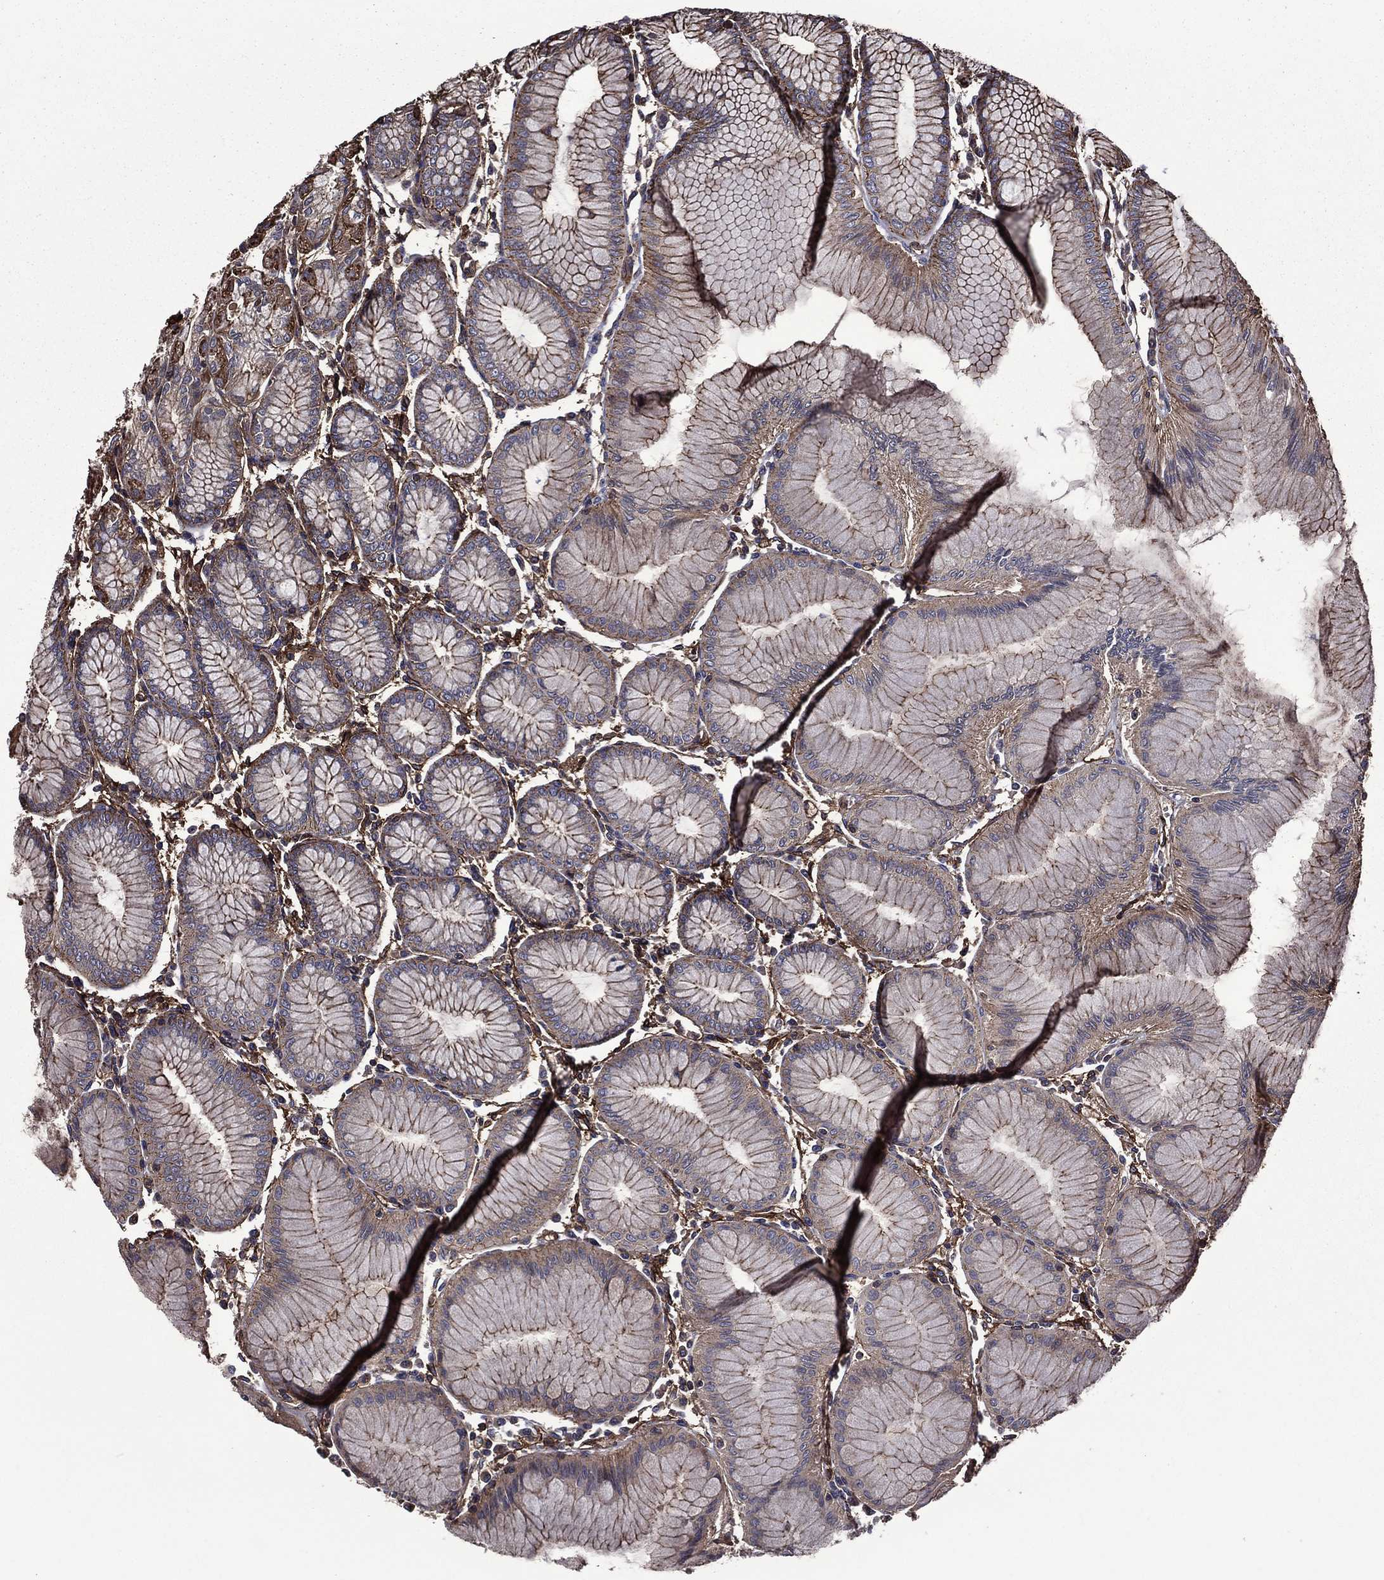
{"staining": {"intensity": "strong", "quantity": "25%-75%", "location": "cytoplasmic/membranous"}, "tissue": "stomach", "cell_type": "Glandular cells", "image_type": "normal", "snomed": [{"axis": "morphology", "description": "Normal tissue, NOS"}, {"axis": "topography", "description": "Stomach"}], "caption": "Immunohistochemistry photomicrograph of unremarkable stomach stained for a protein (brown), which exhibits high levels of strong cytoplasmic/membranous positivity in approximately 25%-75% of glandular cells.", "gene": "PLPP3", "patient": {"sex": "female", "age": 57}}